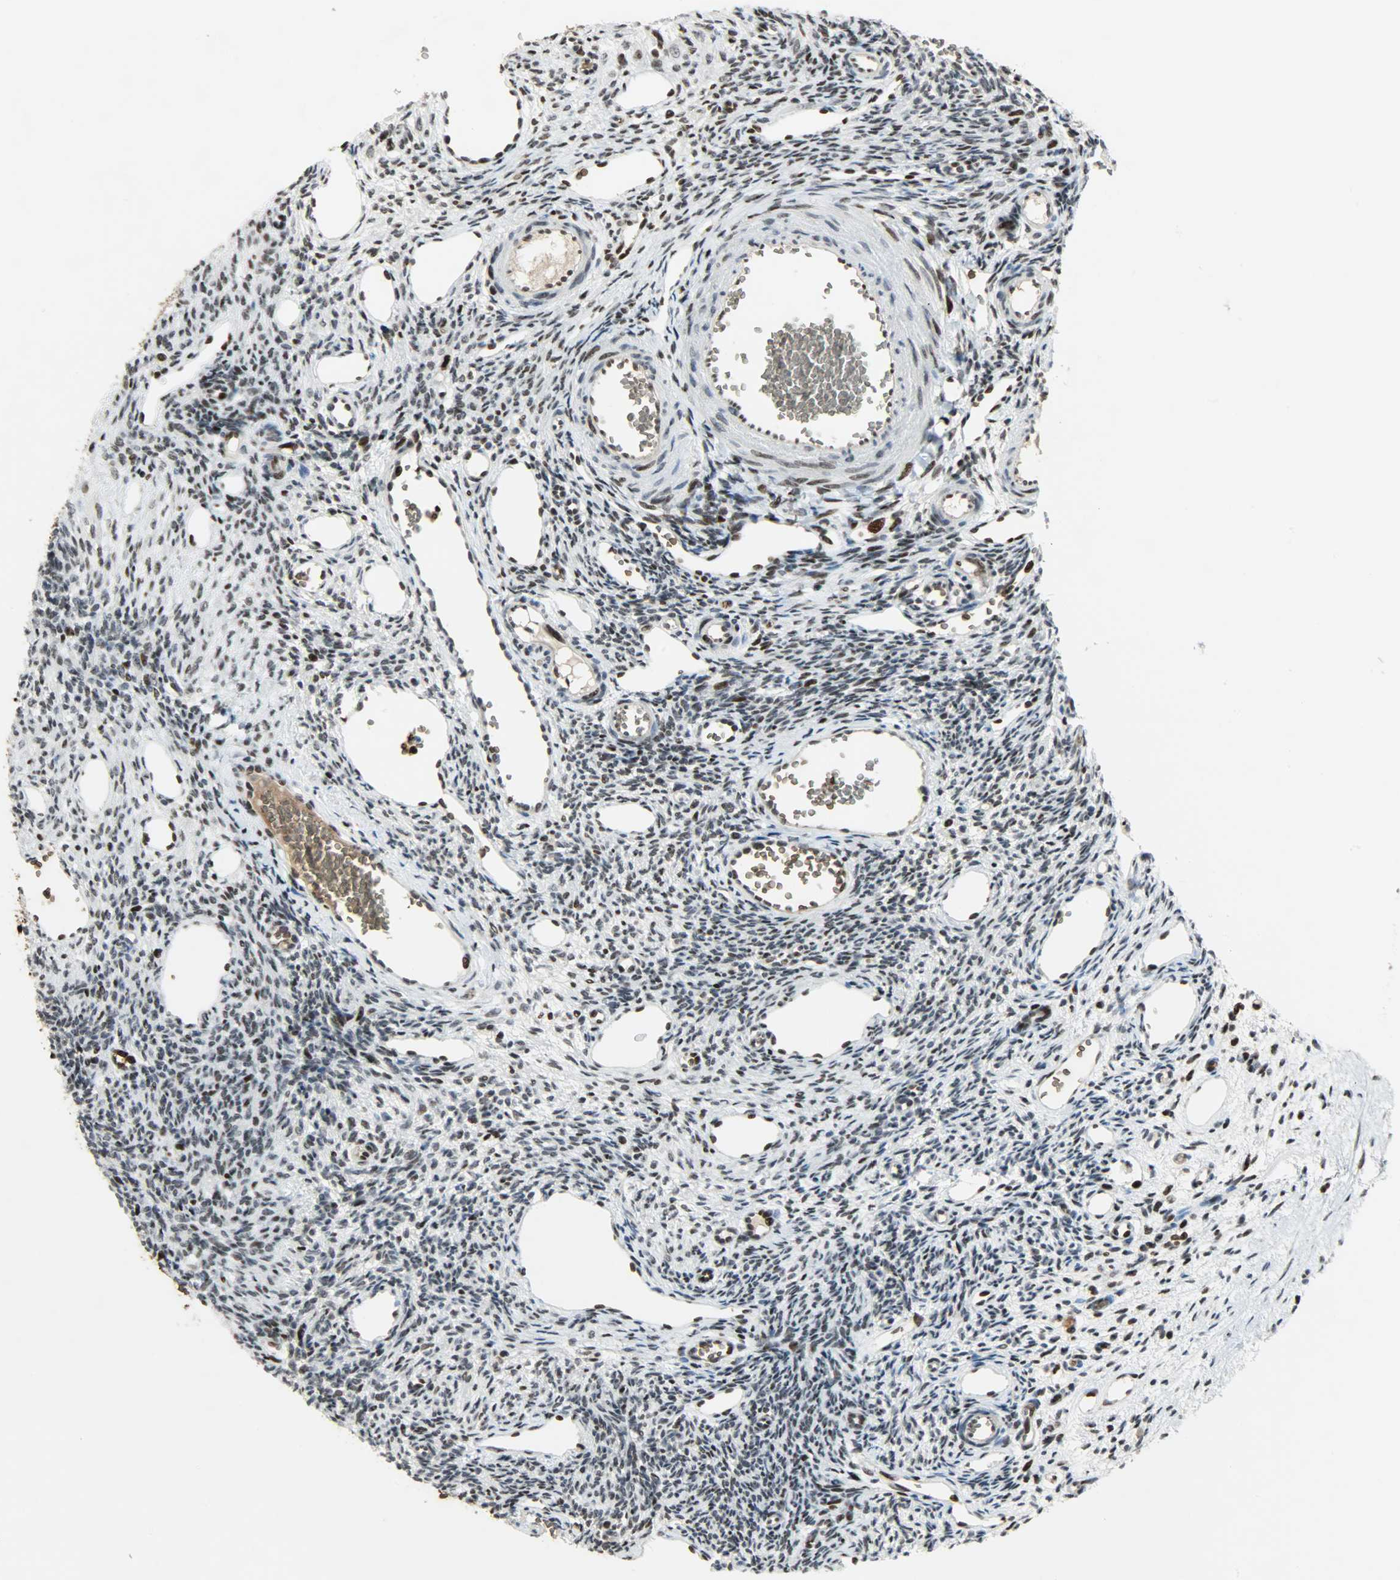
{"staining": {"intensity": "moderate", "quantity": "25%-75%", "location": "nuclear"}, "tissue": "ovary", "cell_type": "Ovarian stroma cells", "image_type": "normal", "snomed": [{"axis": "morphology", "description": "Normal tissue, NOS"}, {"axis": "topography", "description": "Ovary"}], "caption": "Immunohistochemical staining of unremarkable ovary displays moderate nuclear protein staining in approximately 25%-75% of ovarian stroma cells.", "gene": "SNAI1", "patient": {"sex": "female", "age": 33}}